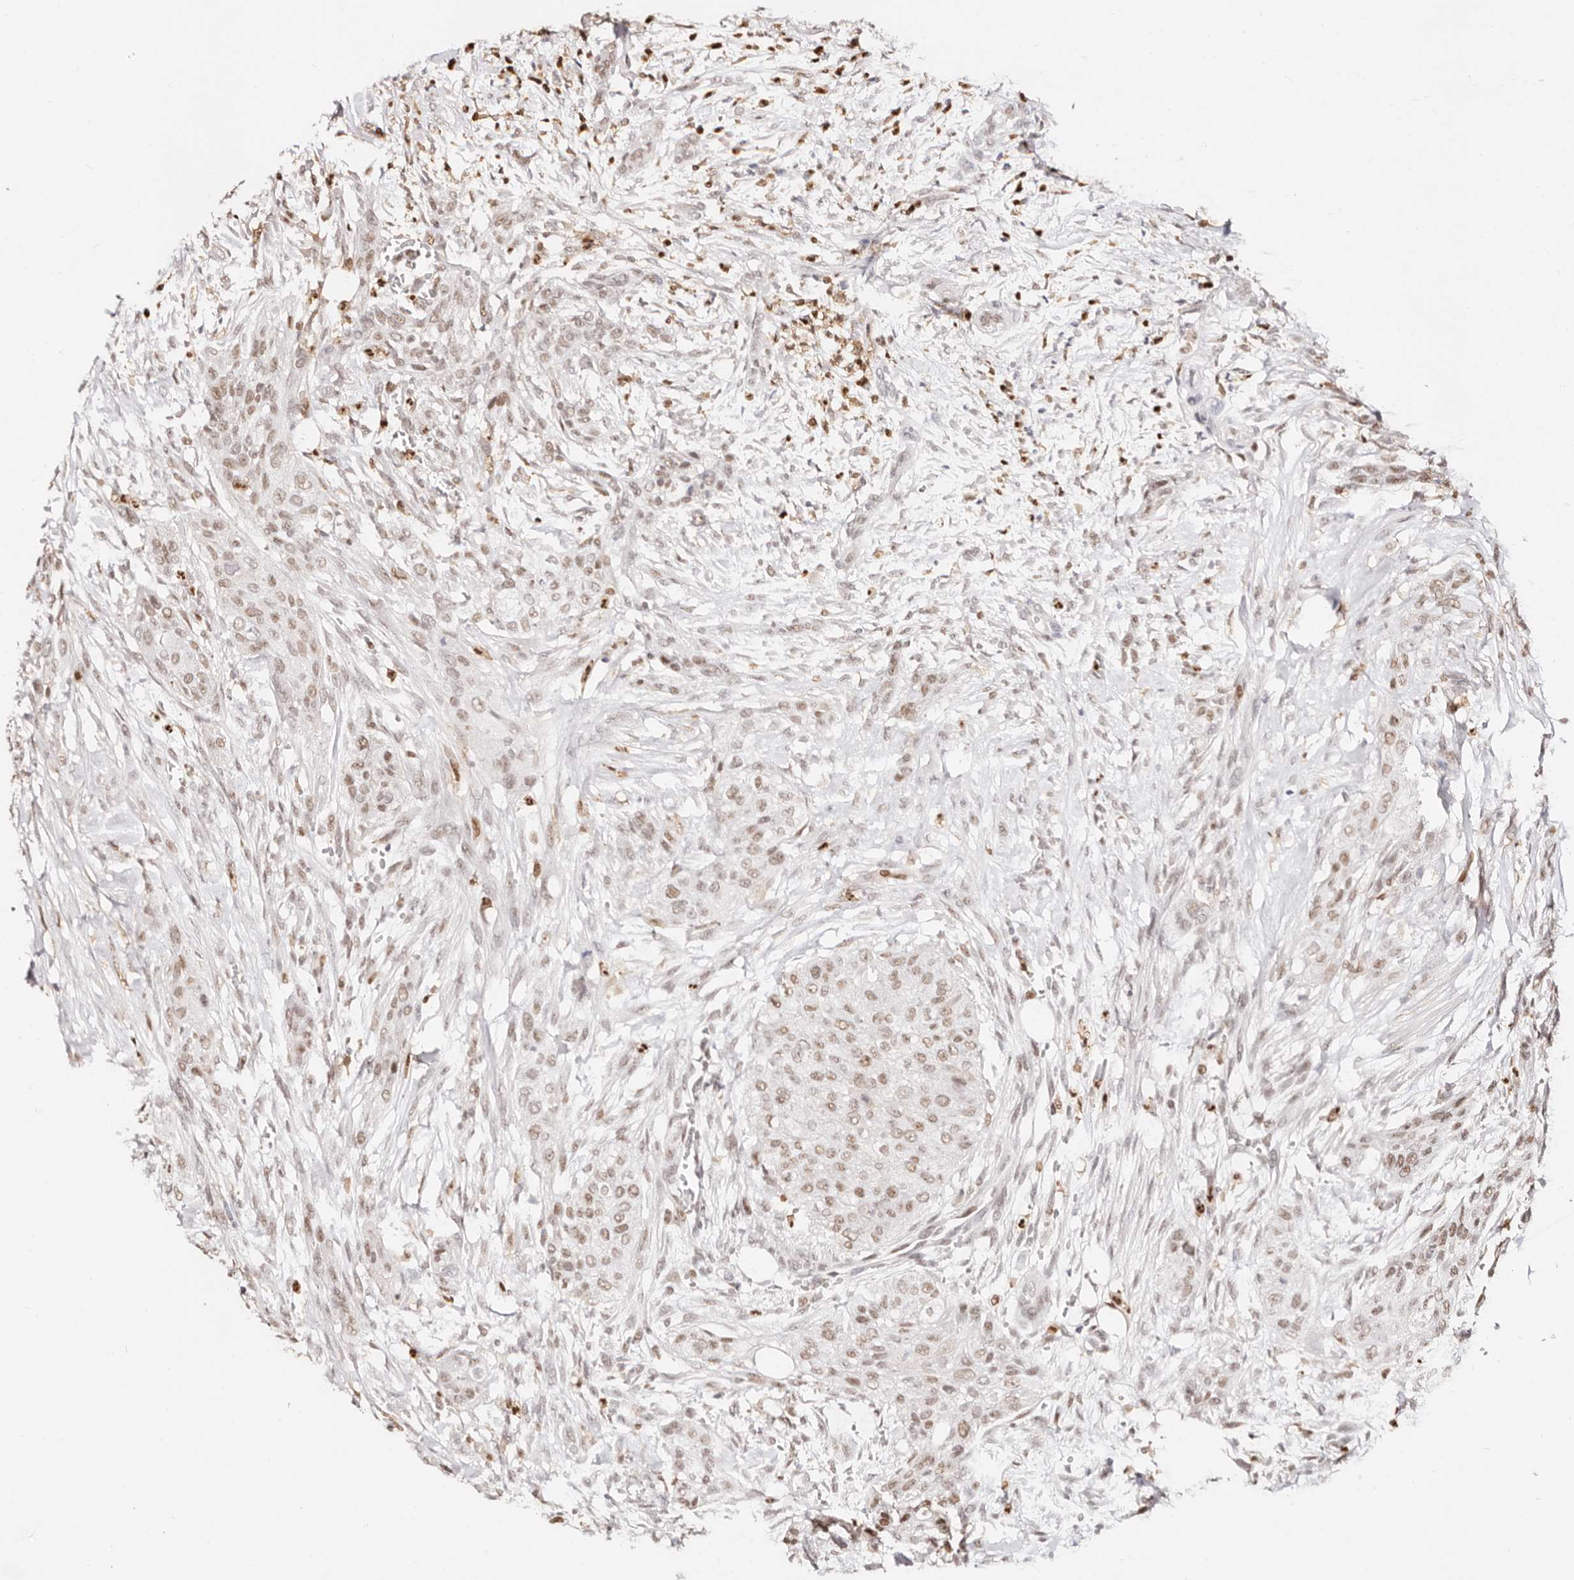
{"staining": {"intensity": "weak", "quantity": ">75%", "location": "nuclear"}, "tissue": "urothelial cancer", "cell_type": "Tumor cells", "image_type": "cancer", "snomed": [{"axis": "morphology", "description": "Urothelial carcinoma, High grade"}, {"axis": "topography", "description": "Urinary bladder"}], "caption": "DAB (3,3'-diaminobenzidine) immunohistochemical staining of urothelial cancer displays weak nuclear protein staining in approximately >75% of tumor cells.", "gene": "TKT", "patient": {"sex": "male", "age": 35}}